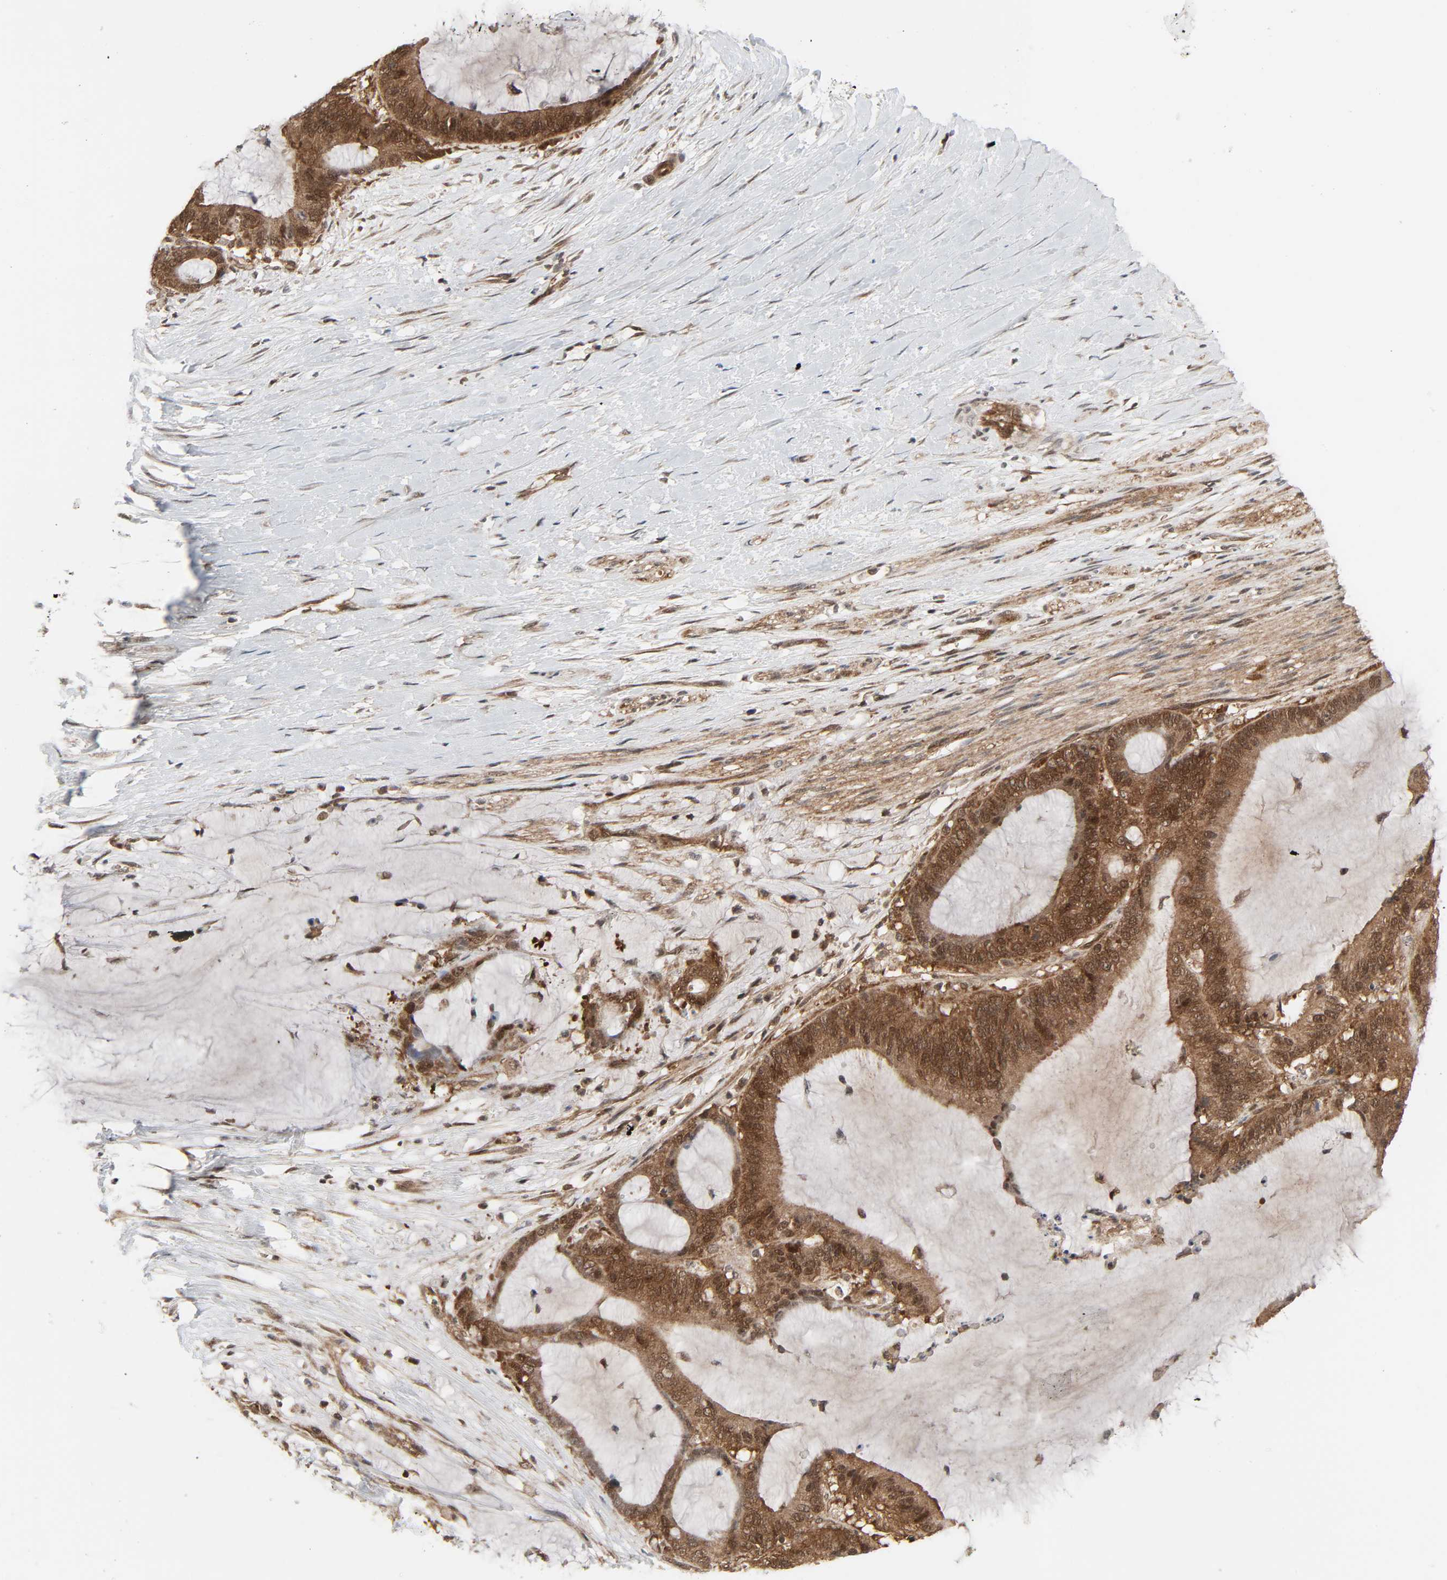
{"staining": {"intensity": "strong", "quantity": ">75%", "location": "cytoplasmic/membranous,nuclear"}, "tissue": "liver cancer", "cell_type": "Tumor cells", "image_type": "cancer", "snomed": [{"axis": "morphology", "description": "Cholangiocarcinoma"}, {"axis": "topography", "description": "Liver"}], "caption": "Immunohistochemistry (DAB (3,3'-diaminobenzidine)) staining of cholangiocarcinoma (liver) displays strong cytoplasmic/membranous and nuclear protein positivity in approximately >75% of tumor cells.", "gene": "GSK3A", "patient": {"sex": "female", "age": 73}}